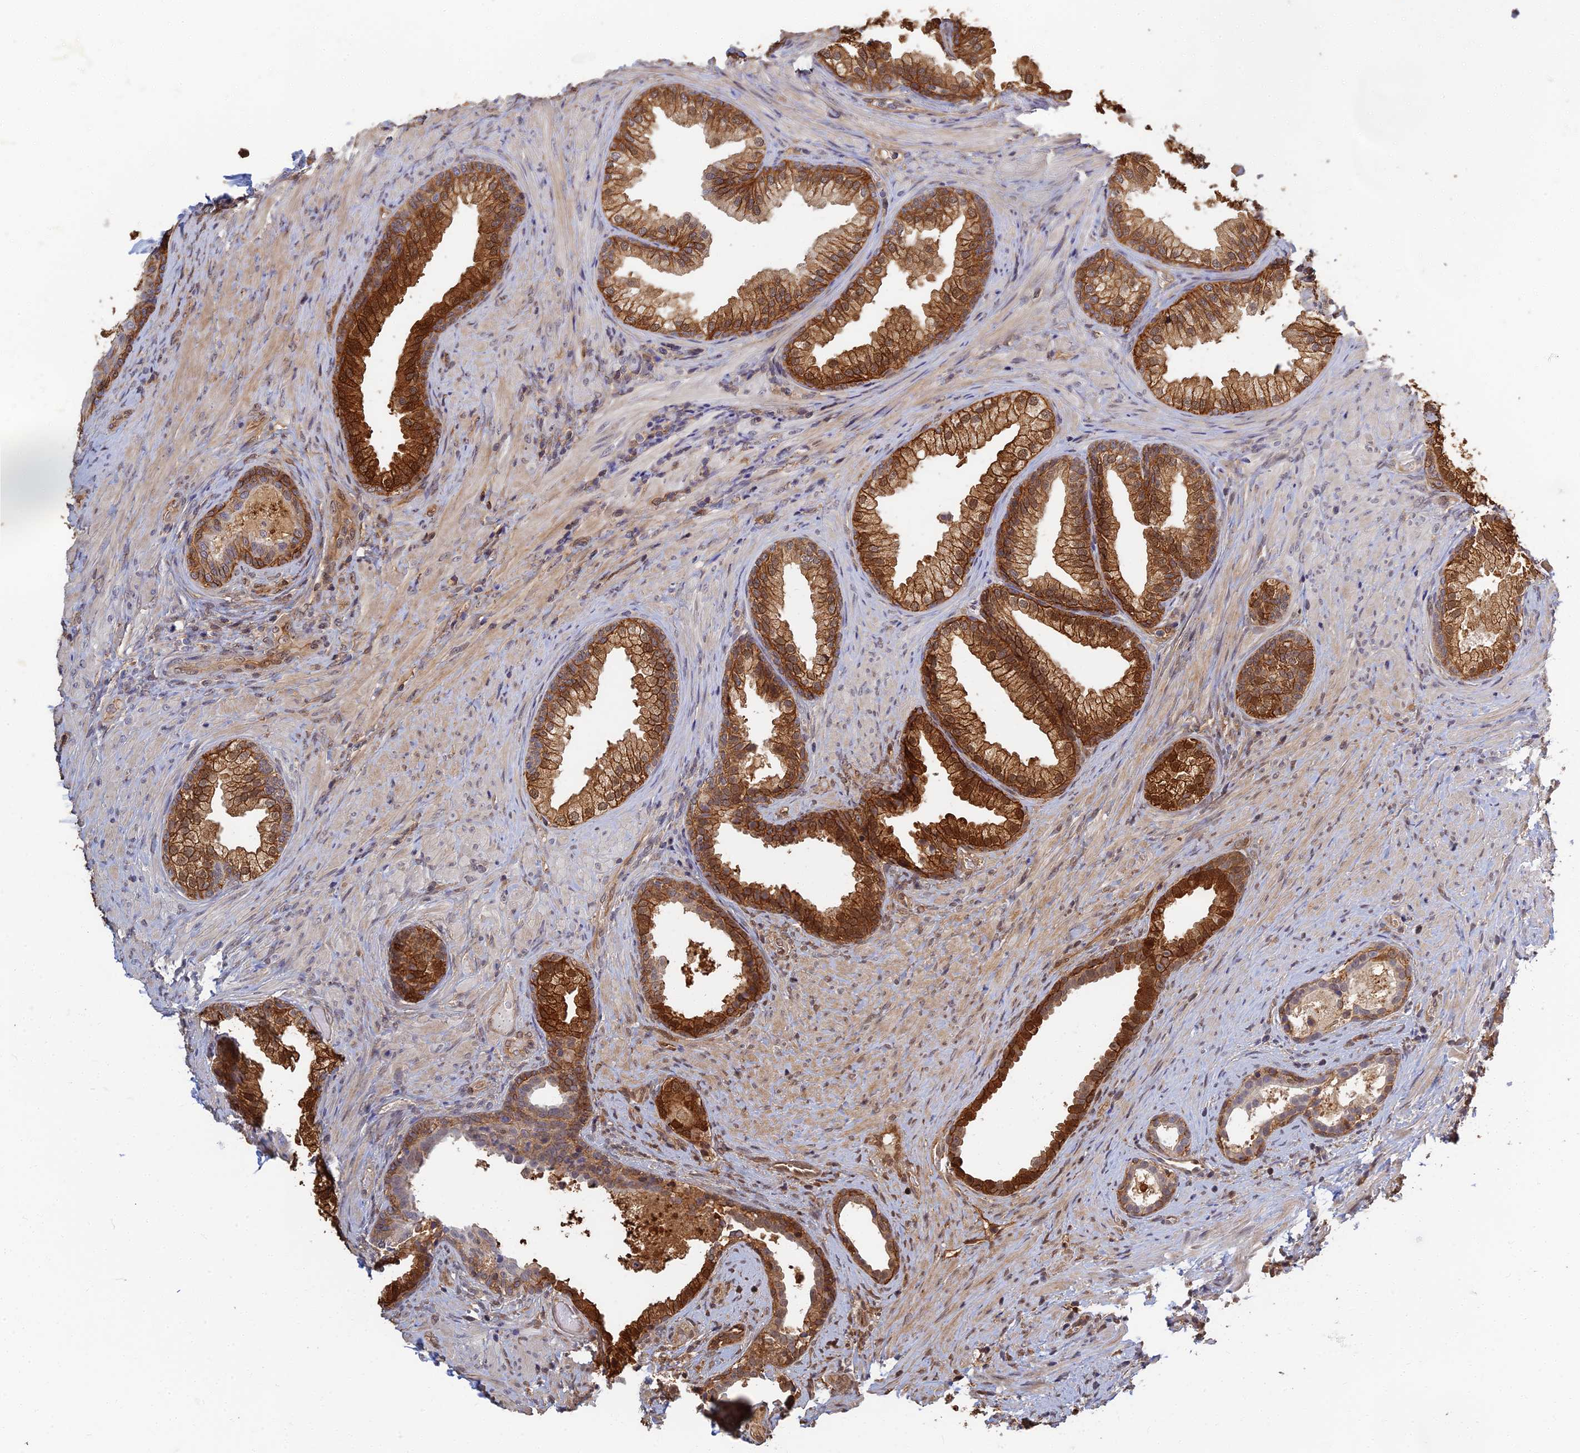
{"staining": {"intensity": "strong", "quantity": ">75%", "location": "cytoplasmic/membranous"}, "tissue": "prostate", "cell_type": "Glandular cells", "image_type": "normal", "snomed": [{"axis": "morphology", "description": "Normal tissue, NOS"}, {"axis": "topography", "description": "Prostate"}], "caption": "A brown stain labels strong cytoplasmic/membranous staining of a protein in glandular cells of normal prostate.", "gene": "LRRN3", "patient": {"sex": "male", "age": 76}}